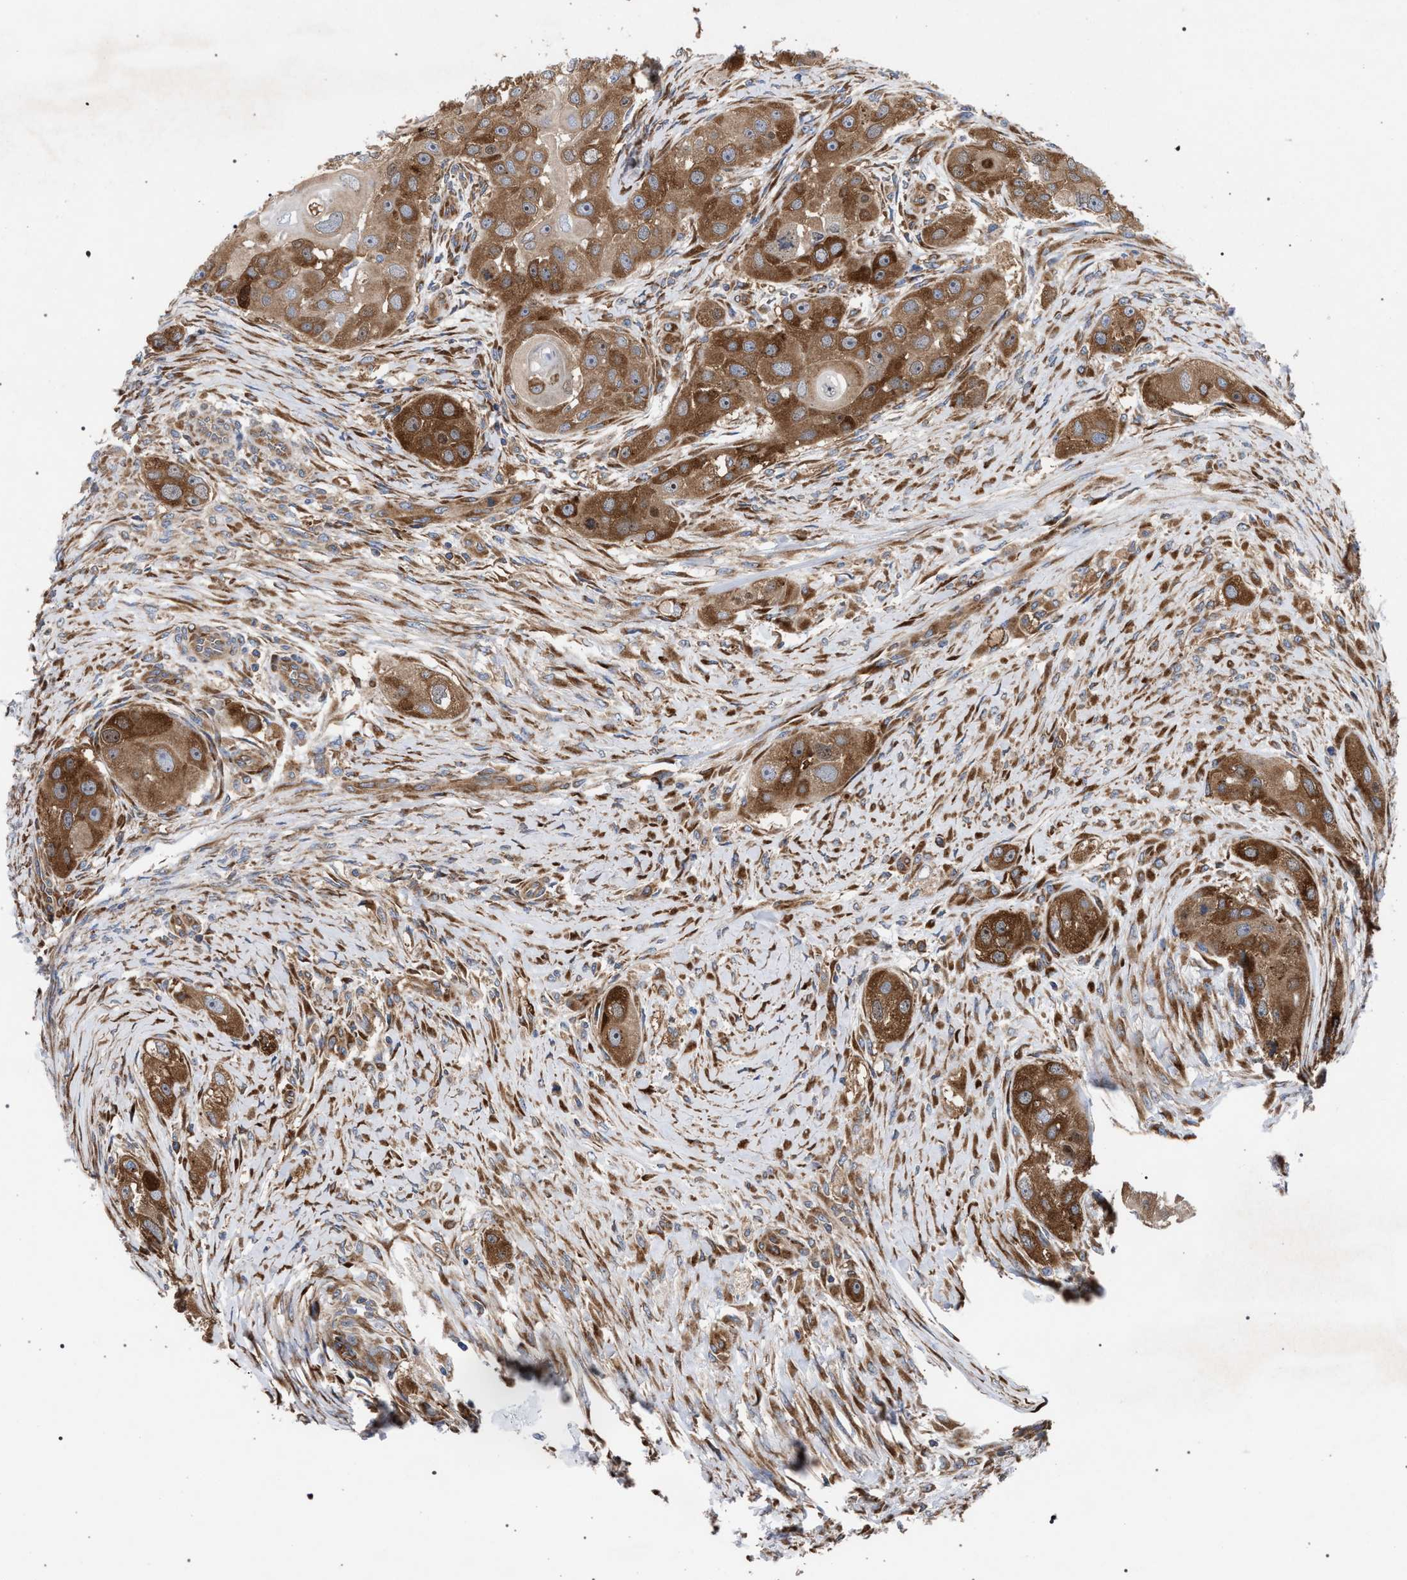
{"staining": {"intensity": "moderate", "quantity": ">75%", "location": "cytoplasmic/membranous"}, "tissue": "head and neck cancer", "cell_type": "Tumor cells", "image_type": "cancer", "snomed": [{"axis": "morphology", "description": "Normal tissue, NOS"}, {"axis": "morphology", "description": "Squamous cell carcinoma, NOS"}, {"axis": "topography", "description": "Skeletal muscle"}, {"axis": "topography", "description": "Head-Neck"}], "caption": "Immunohistochemical staining of human squamous cell carcinoma (head and neck) displays medium levels of moderate cytoplasmic/membranous protein staining in approximately >75% of tumor cells. The protein is shown in brown color, while the nuclei are stained blue.", "gene": "CDR2L", "patient": {"sex": "male", "age": 51}}